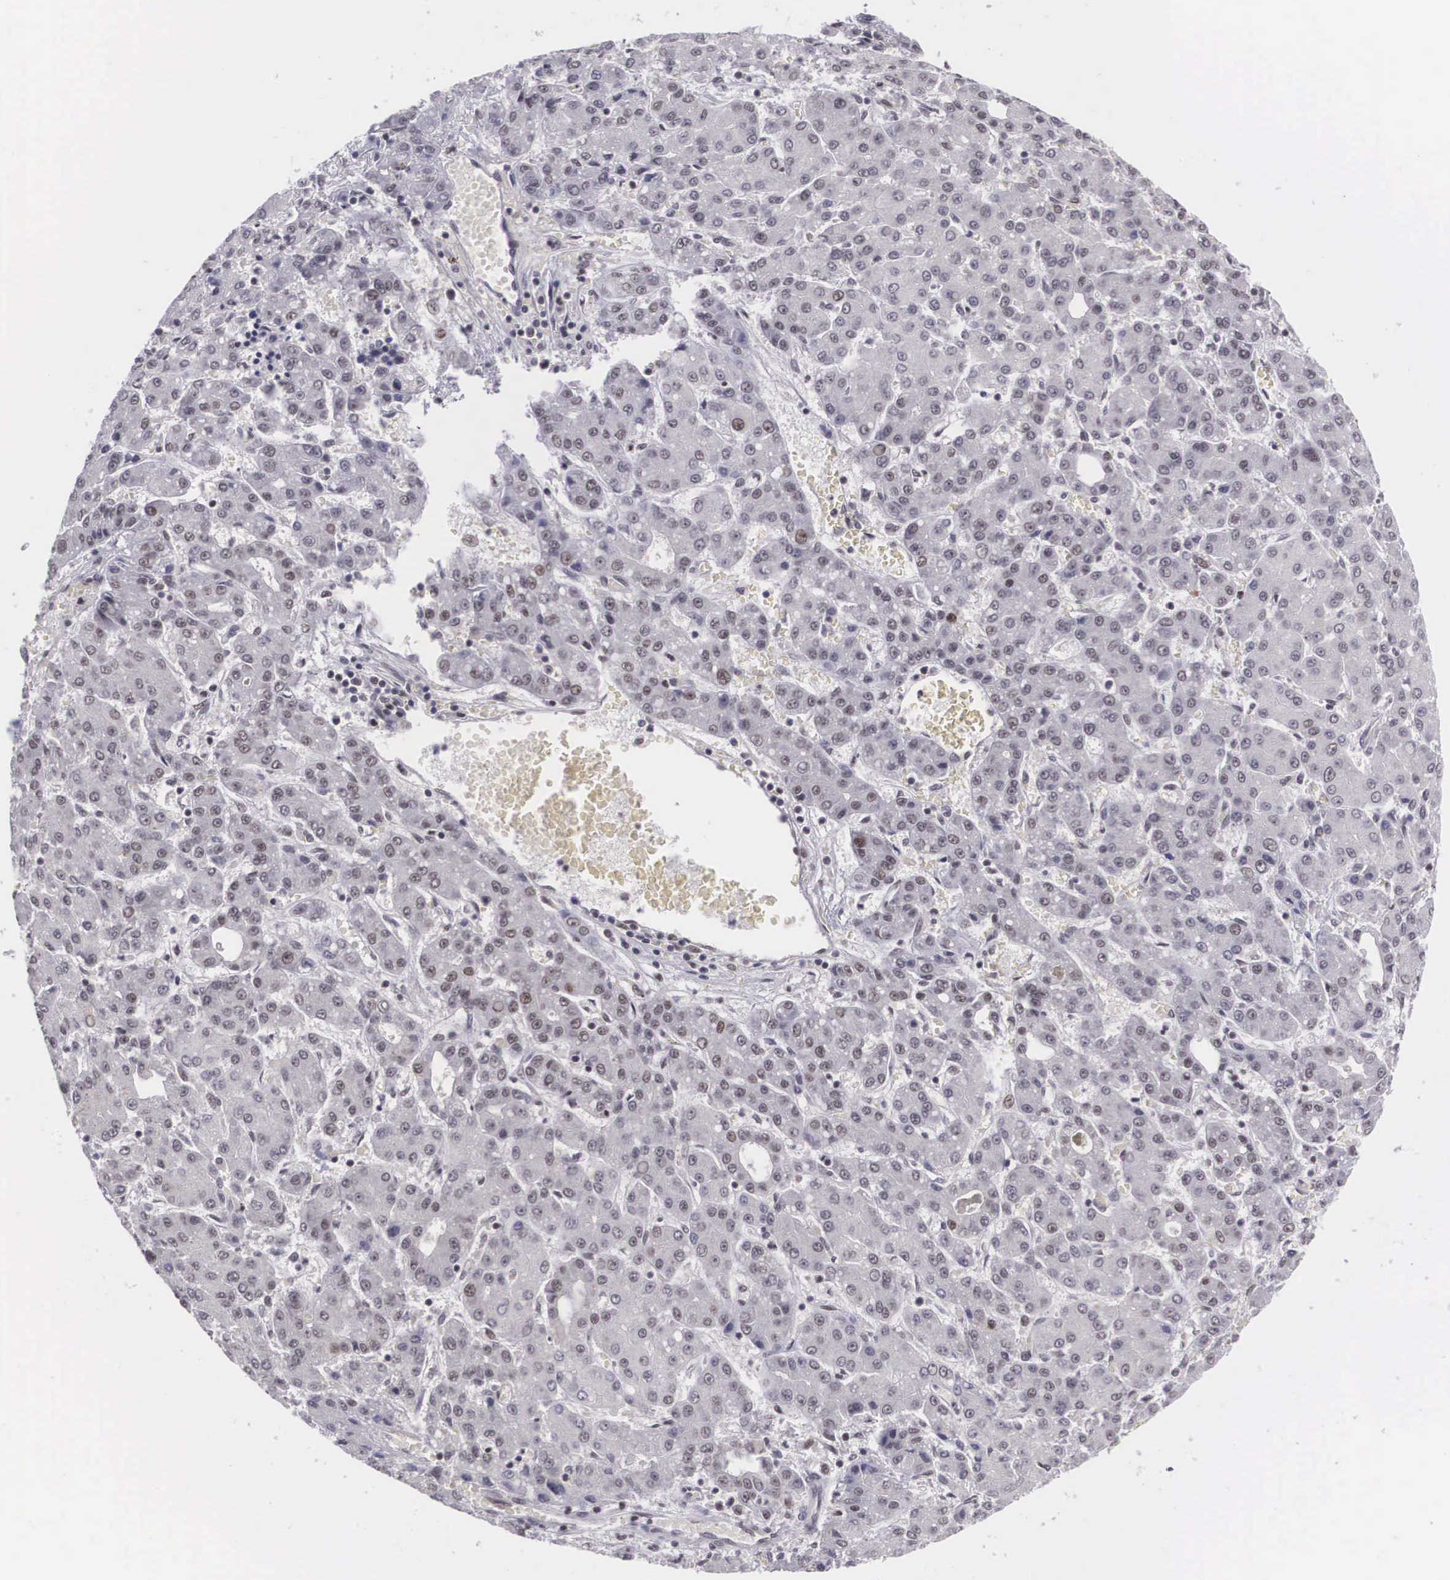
{"staining": {"intensity": "negative", "quantity": "none", "location": "none"}, "tissue": "liver cancer", "cell_type": "Tumor cells", "image_type": "cancer", "snomed": [{"axis": "morphology", "description": "Carcinoma, Hepatocellular, NOS"}, {"axis": "topography", "description": "Liver"}], "caption": "An image of human liver cancer is negative for staining in tumor cells.", "gene": "MORC2", "patient": {"sex": "male", "age": 69}}